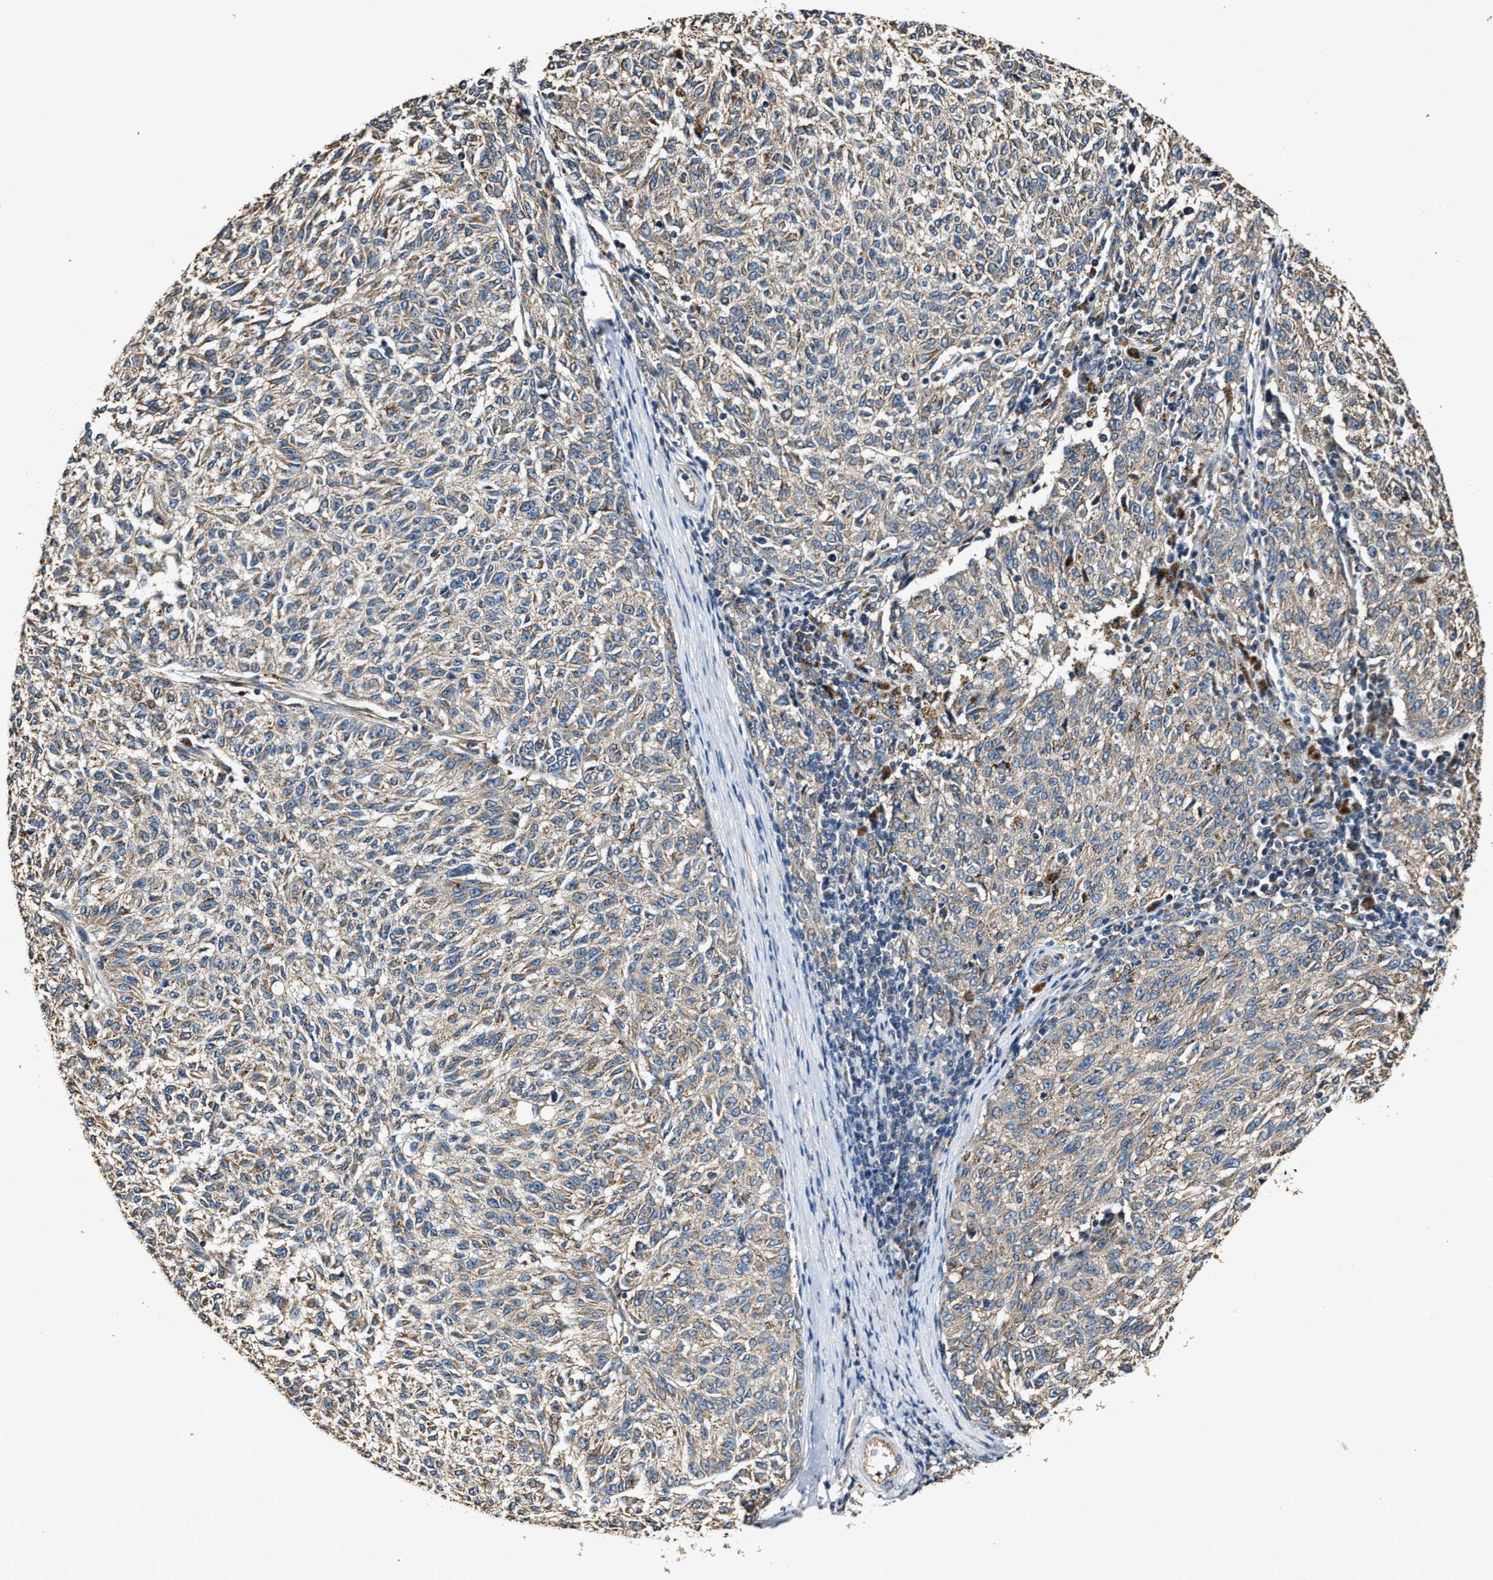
{"staining": {"intensity": "moderate", "quantity": "25%-75%", "location": "cytoplasmic/membranous"}, "tissue": "melanoma", "cell_type": "Tumor cells", "image_type": "cancer", "snomed": [{"axis": "morphology", "description": "Malignant melanoma, NOS"}, {"axis": "topography", "description": "Skin"}], "caption": "Immunohistochemical staining of human melanoma displays medium levels of moderate cytoplasmic/membranous staining in approximately 25%-75% of tumor cells.", "gene": "GFRA3", "patient": {"sex": "female", "age": 72}}